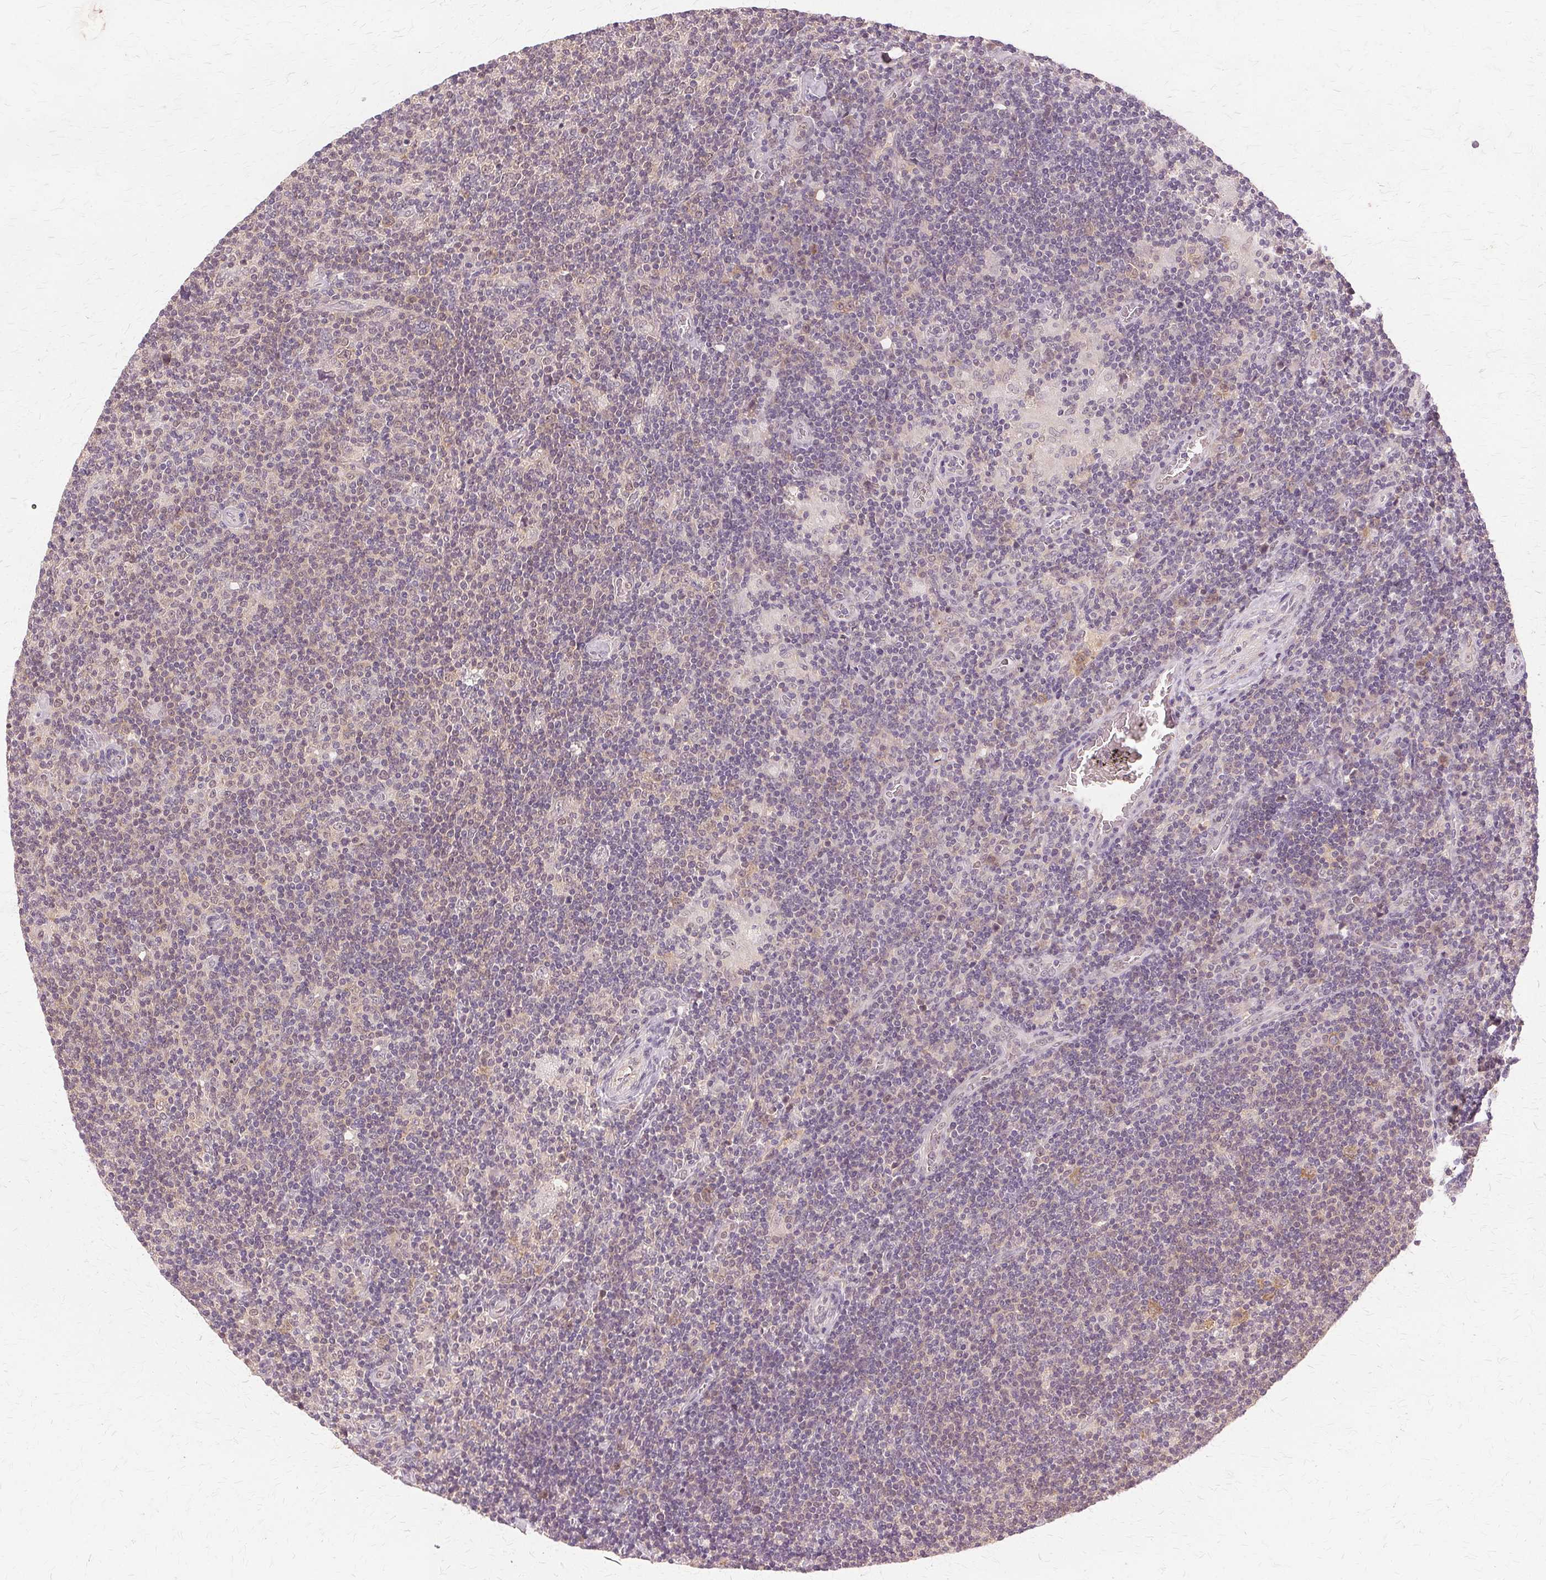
{"staining": {"intensity": "weak", "quantity": "<25%", "location": "nuclear"}, "tissue": "lymphoma", "cell_type": "Tumor cells", "image_type": "cancer", "snomed": [{"axis": "morphology", "description": "Hodgkin's disease, NOS"}, {"axis": "topography", "description": "Lymph node"}], "caption": "Immunohistochemistry histopathology image of Hodgkin's disease stained for a protein (brown), which shows no expression in tumor cells.", "gene": "PRMT5", "patient": {"sex": "male", "age": 40}}